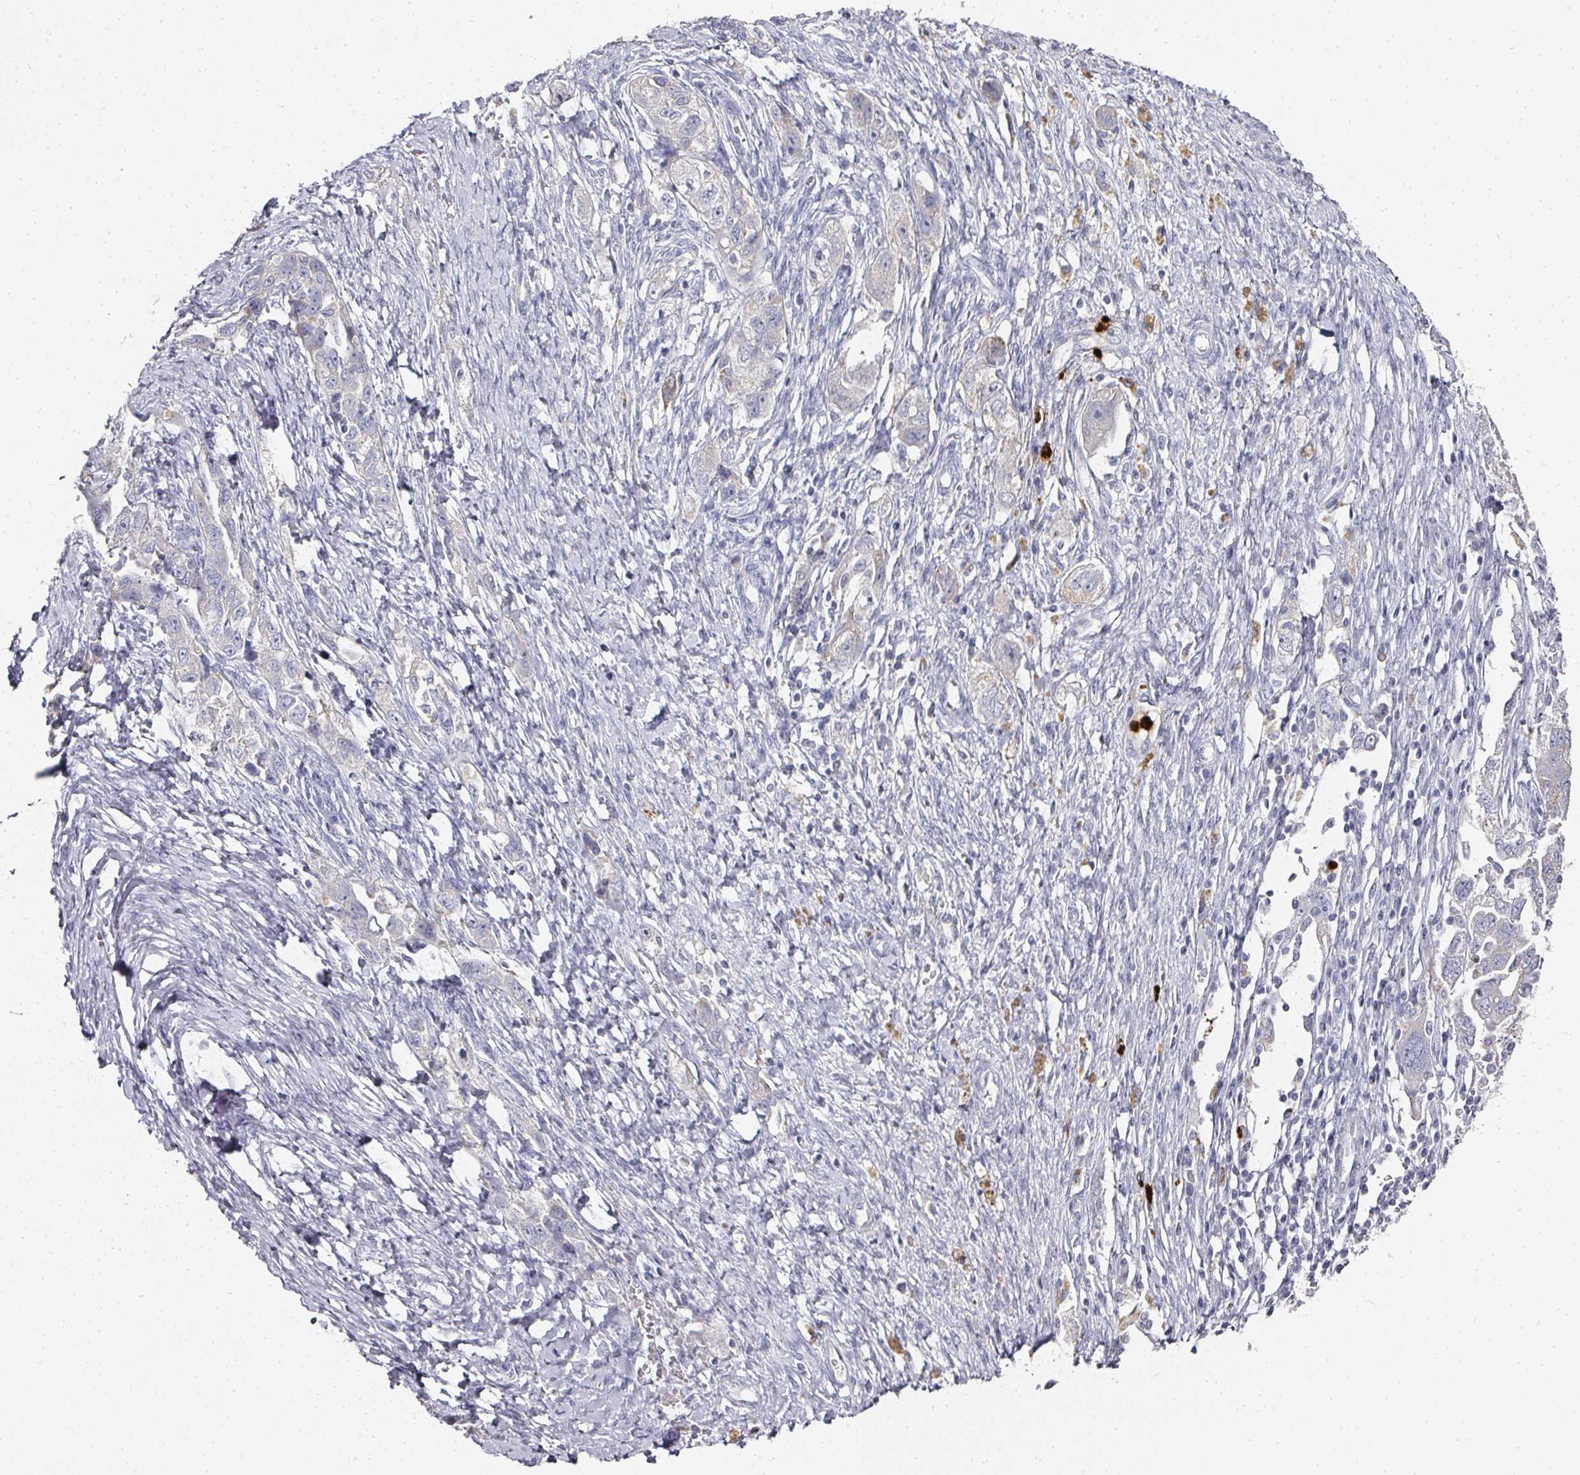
{"staining": {"intensity": "negative", "quantity": "none", "location": "none"}, "tissue": "ovarian cancer", "cell_type": "Tumor cells", "image_type": "cancer", "snomed": [{"axis": "morphology", "description": "Carcinoma, NOS"}, {"axis": "morphology", "description": "Cystadenocarcinoma, serous, NOS"}, {"axis": "topography", "description": "Ovary"}], "caption": "Human ovarian cancer stained for a protein using immunohistochemistry (IHC) shows no positivity in tumor cells.", "gene": "CAMP", "patient": {"sex": "female", "age": 69}}